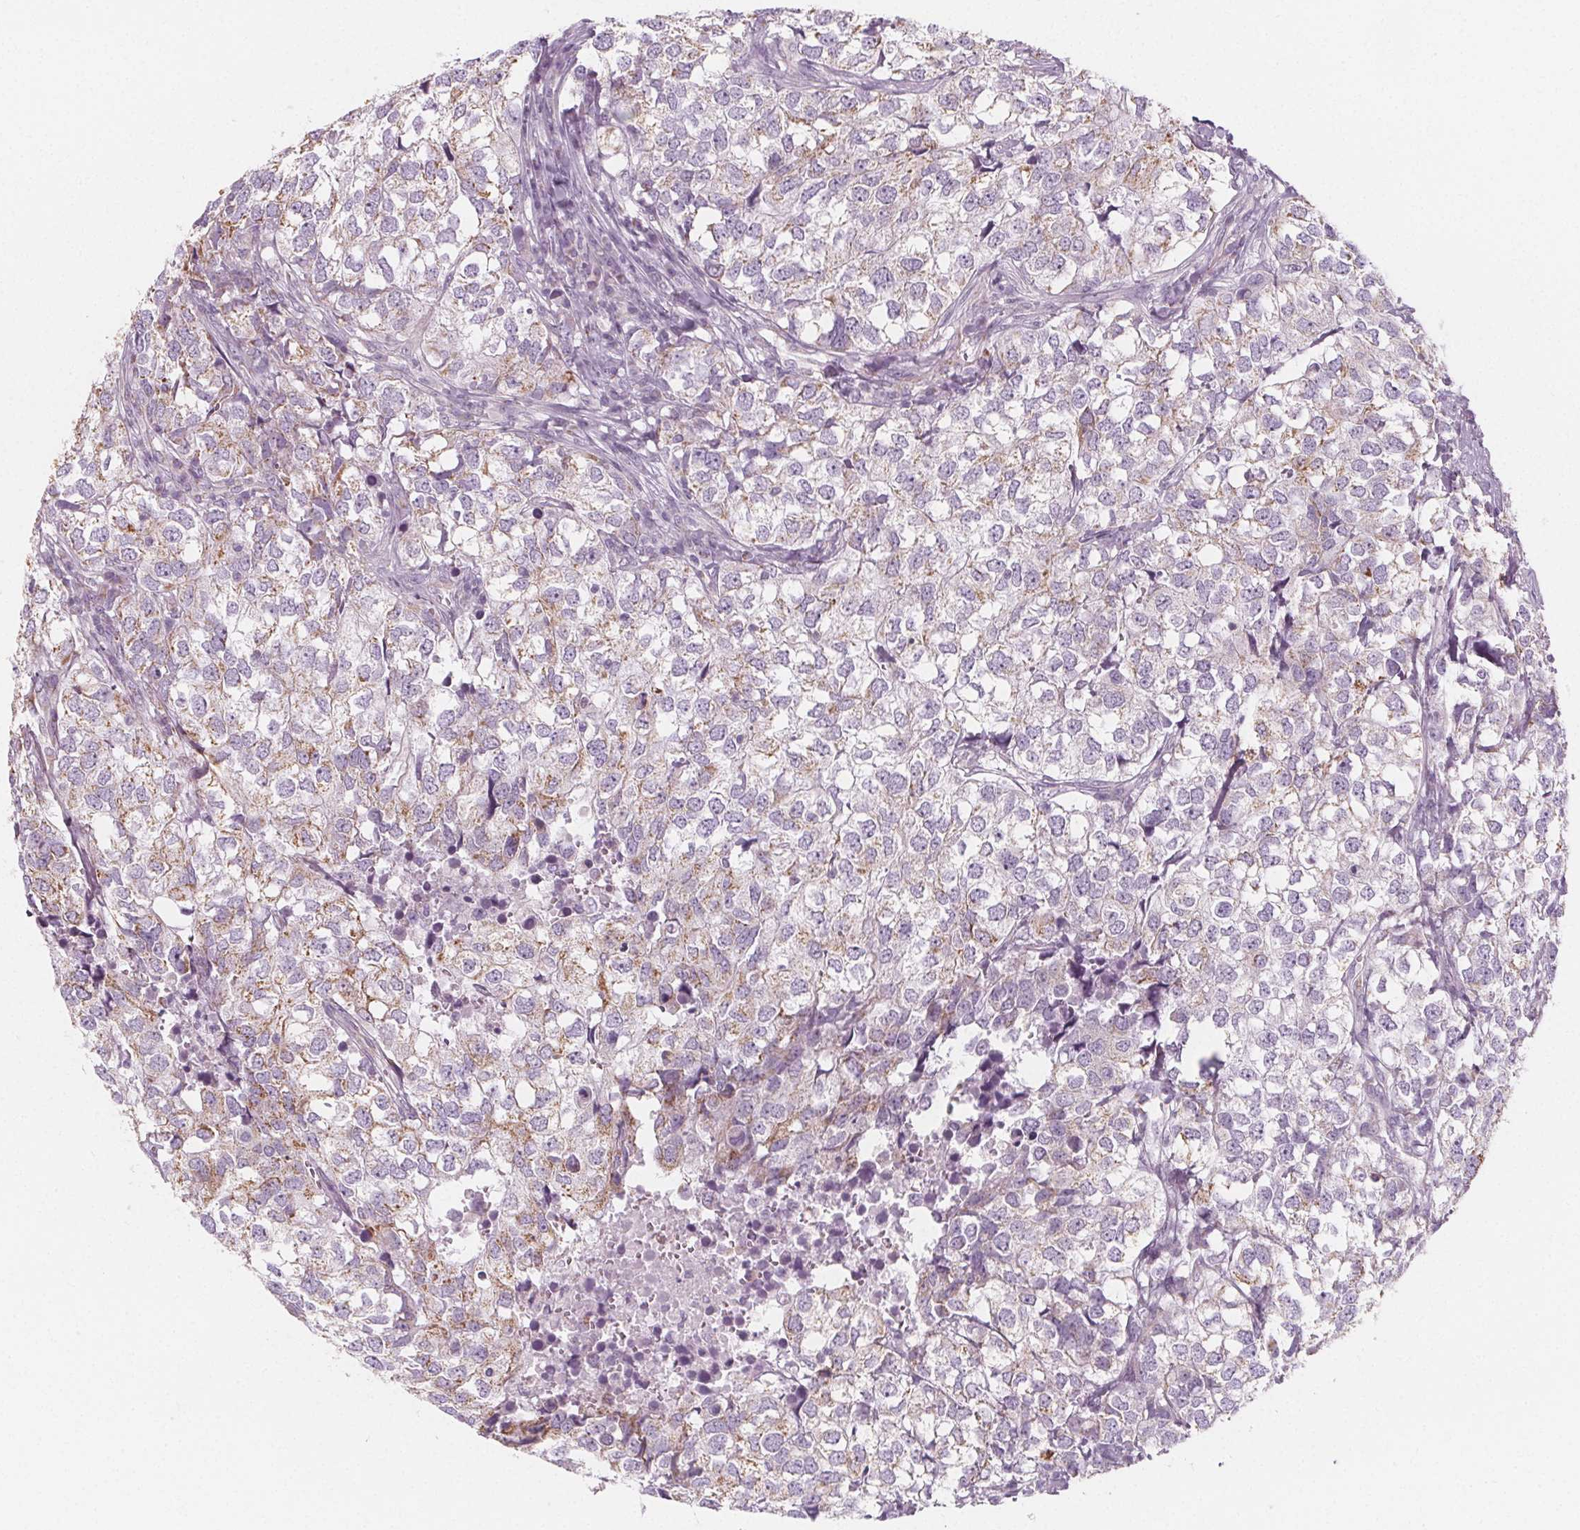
{"staining": {"intensity": "weak", "quantity": "25%-75%", "location": "cytoplasmic/membranous"}, "tissue": "breast cancer", "cell_type": "Tumor cells", "image_type": "cancer", "snomed": [{"axis": "morphology", "description": "Duct carcinoma"}, {"axis": "topography", "description": "Breast"}], "caption": "Protein staining of breast invasive ductal carcinoma tissue exhibits weak cytoplasmic/membranous expression in approximately 25%-75% of tumor cells. Nuclei are stained in blue.", "gene": "IL17C", "patient": {"sex": "female", "age": 30}}